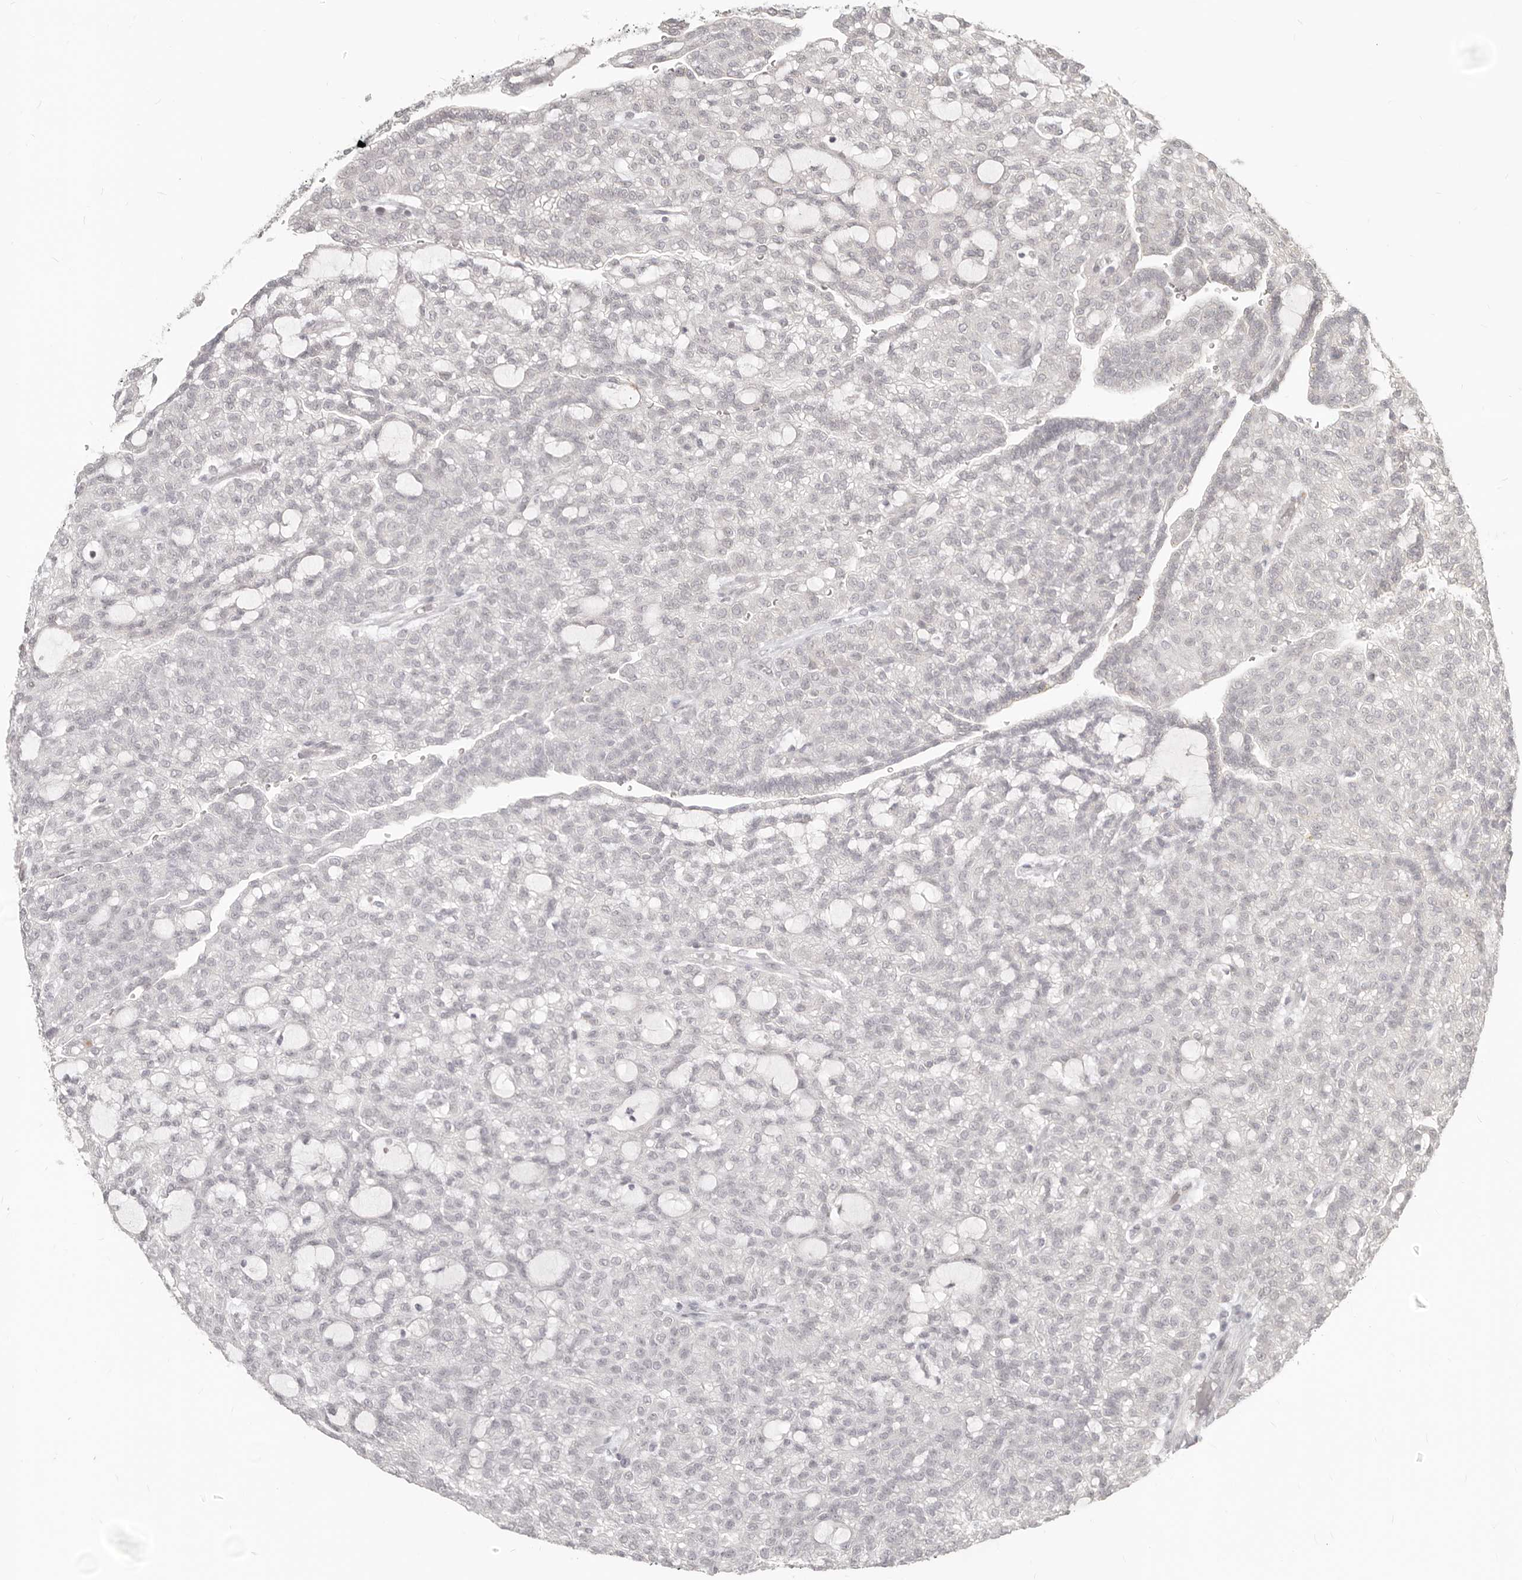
{"staining": {"intensity": "negative", "quantity": "none", "location": "none"}, "tissue": "renal cancer", "cell_type": "Tumor cells", "image_type": "cancer", "snomed": [{"axis": "morphology", "description": "Adenocarcinoma, NOS"}, {"axis": "topography", "description": "Kidney"}], "caption": "An IHC micrograph of renal adenocarcinoma is shown. There is no staining in tumor cells of renal adenocarcinoma.", "gene": "NUP153", "patient": {"sex": "male", "age": 63}}